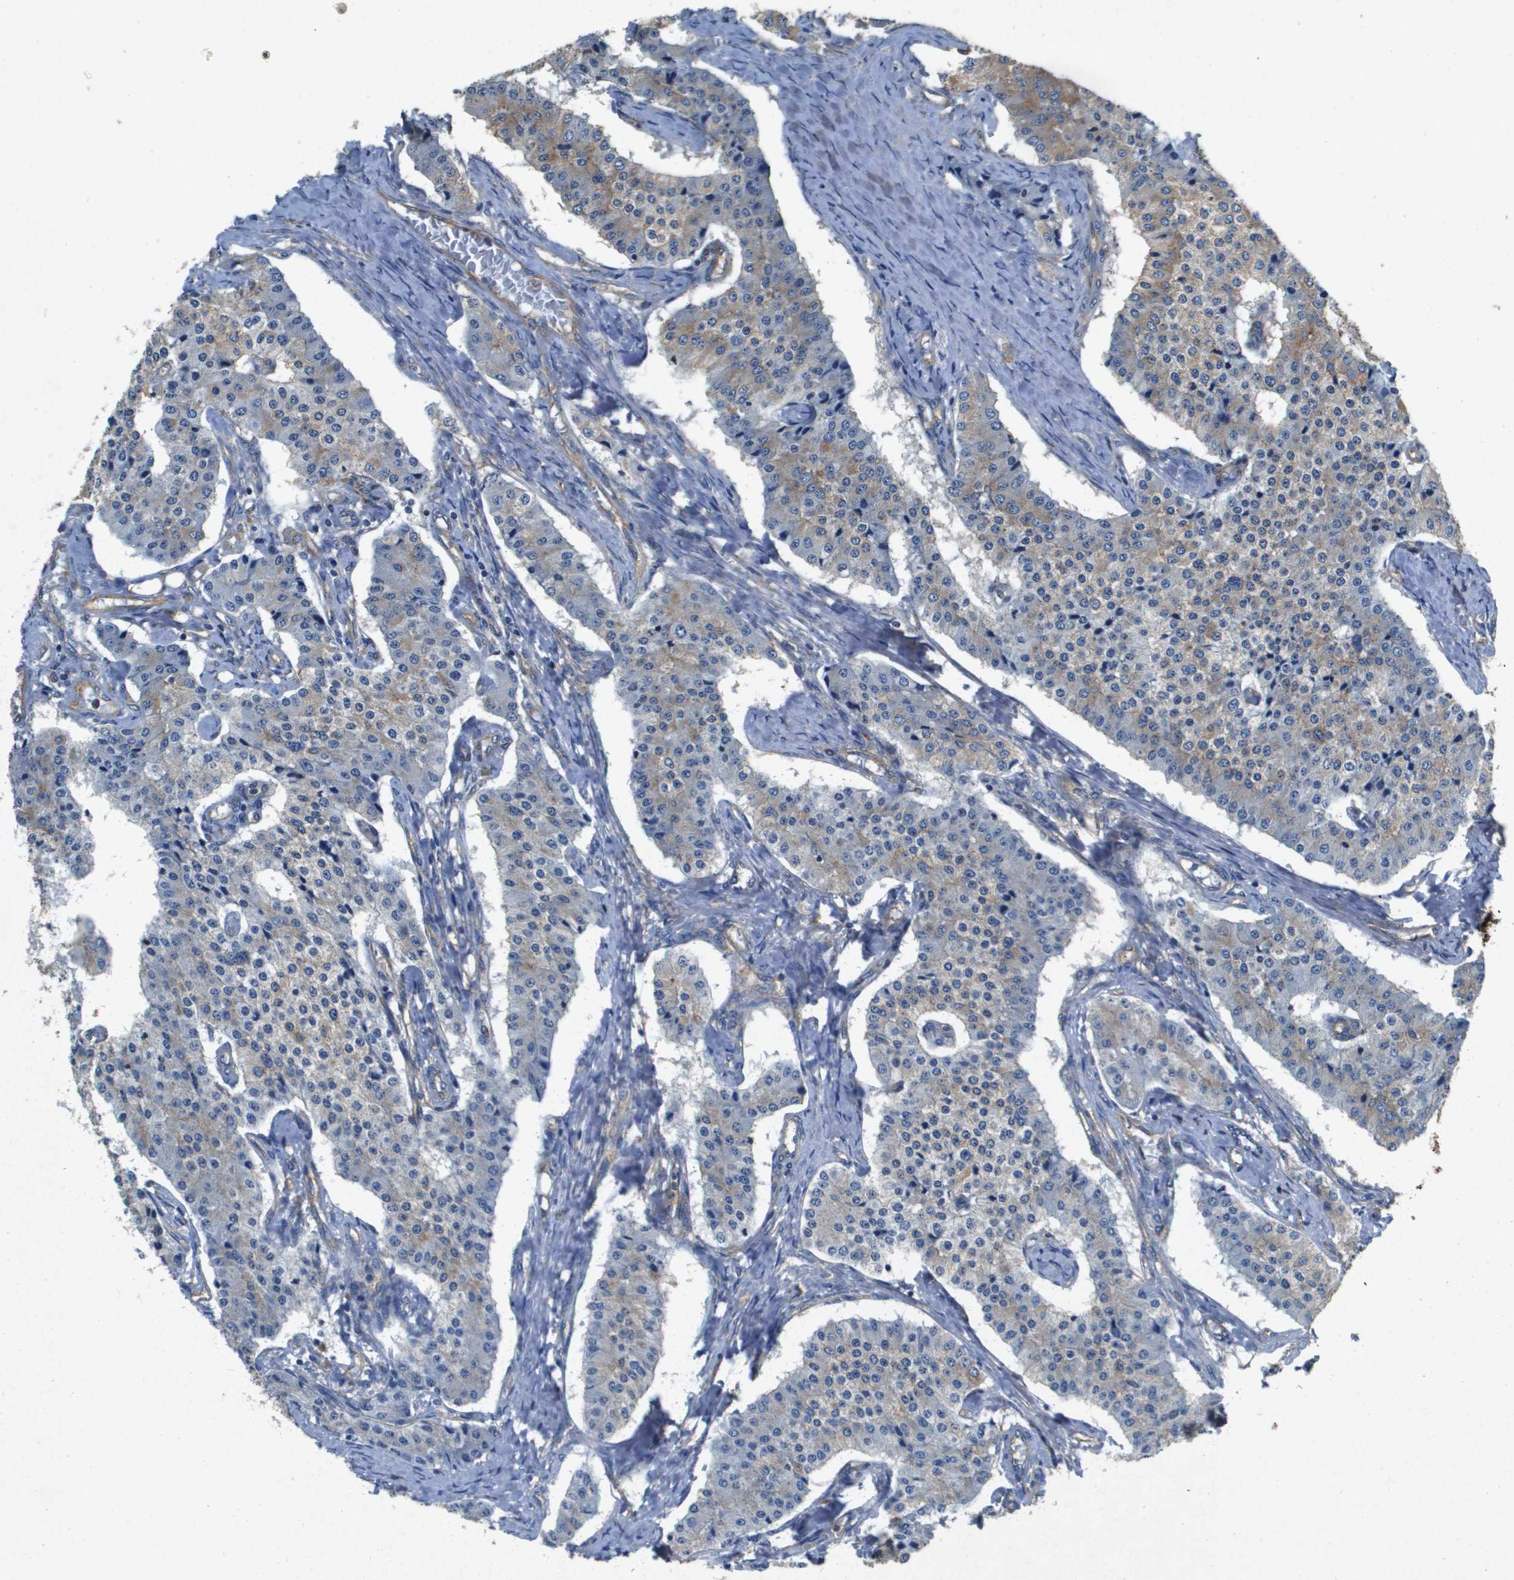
{"staining": {"intensity": "moderate", "quantity": "<25%", "location": "cytoplasmic/membranous"}, "tissue": "carcinoid", "cell_type": "Tumor cells", "image_type": "cancer", "snomed": [{"axis": "morphology", "description": "Carcinoid, malignant, NOS"}, {"axis": "topography", "description": "Colon"}], "caption": "Carcinoid stained with a protein marker demonstrates moderate staining in tumor cells.", "gene": "PTPRT", "patient": {"sex": "female", "age": 52}}